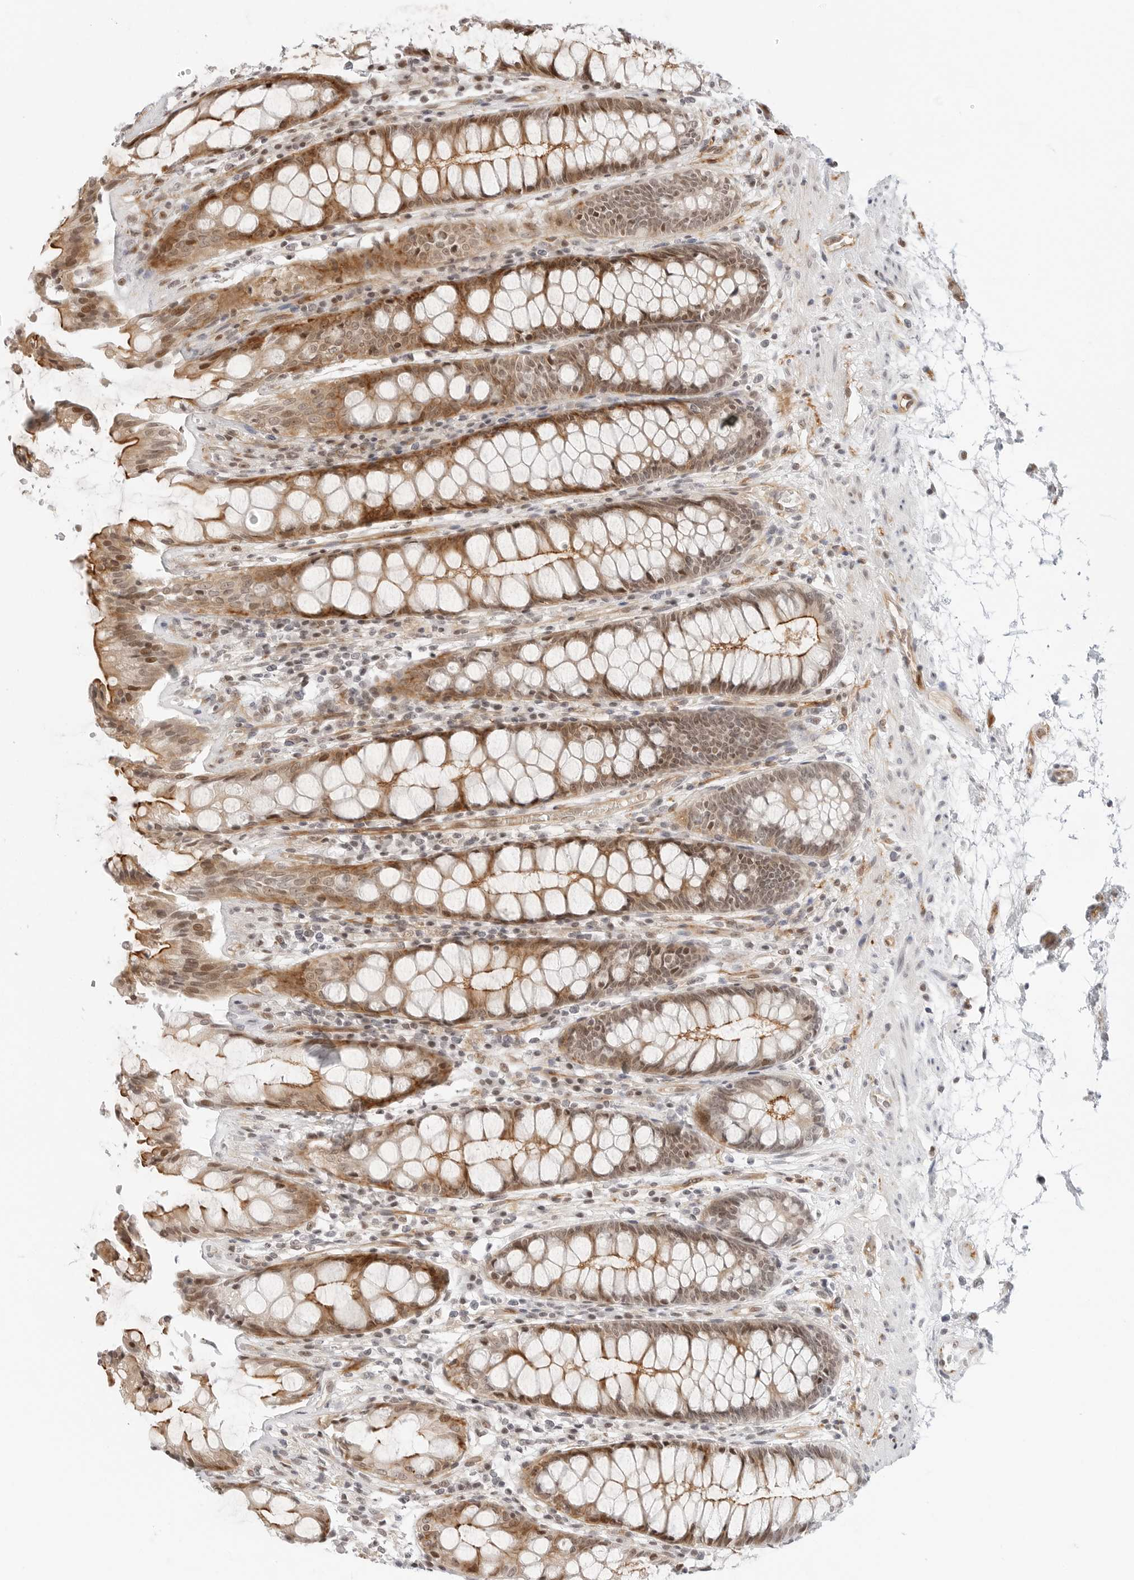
{"staining": {"intensity": "moderate", "quantity": ">75%", "location": "cytoplasmic/membranous,nuclear"}, "tissue": "rectum", "cell_type": "Glandular cells", "image_type": "normal", "snomed": [{"axis": "morphology", "description": "Normal tissue, NOS"}, {"axis": "topography", "description": "Rectum"}], "caption": "Protein expression by IHC demonstrates moderate cytoplasmic/membranous,nuclear positivity in approximately >75% of glandular cells in benign rectum.", "gene": "ZNF613", "patient": {"sex": "male", "age": 64}}